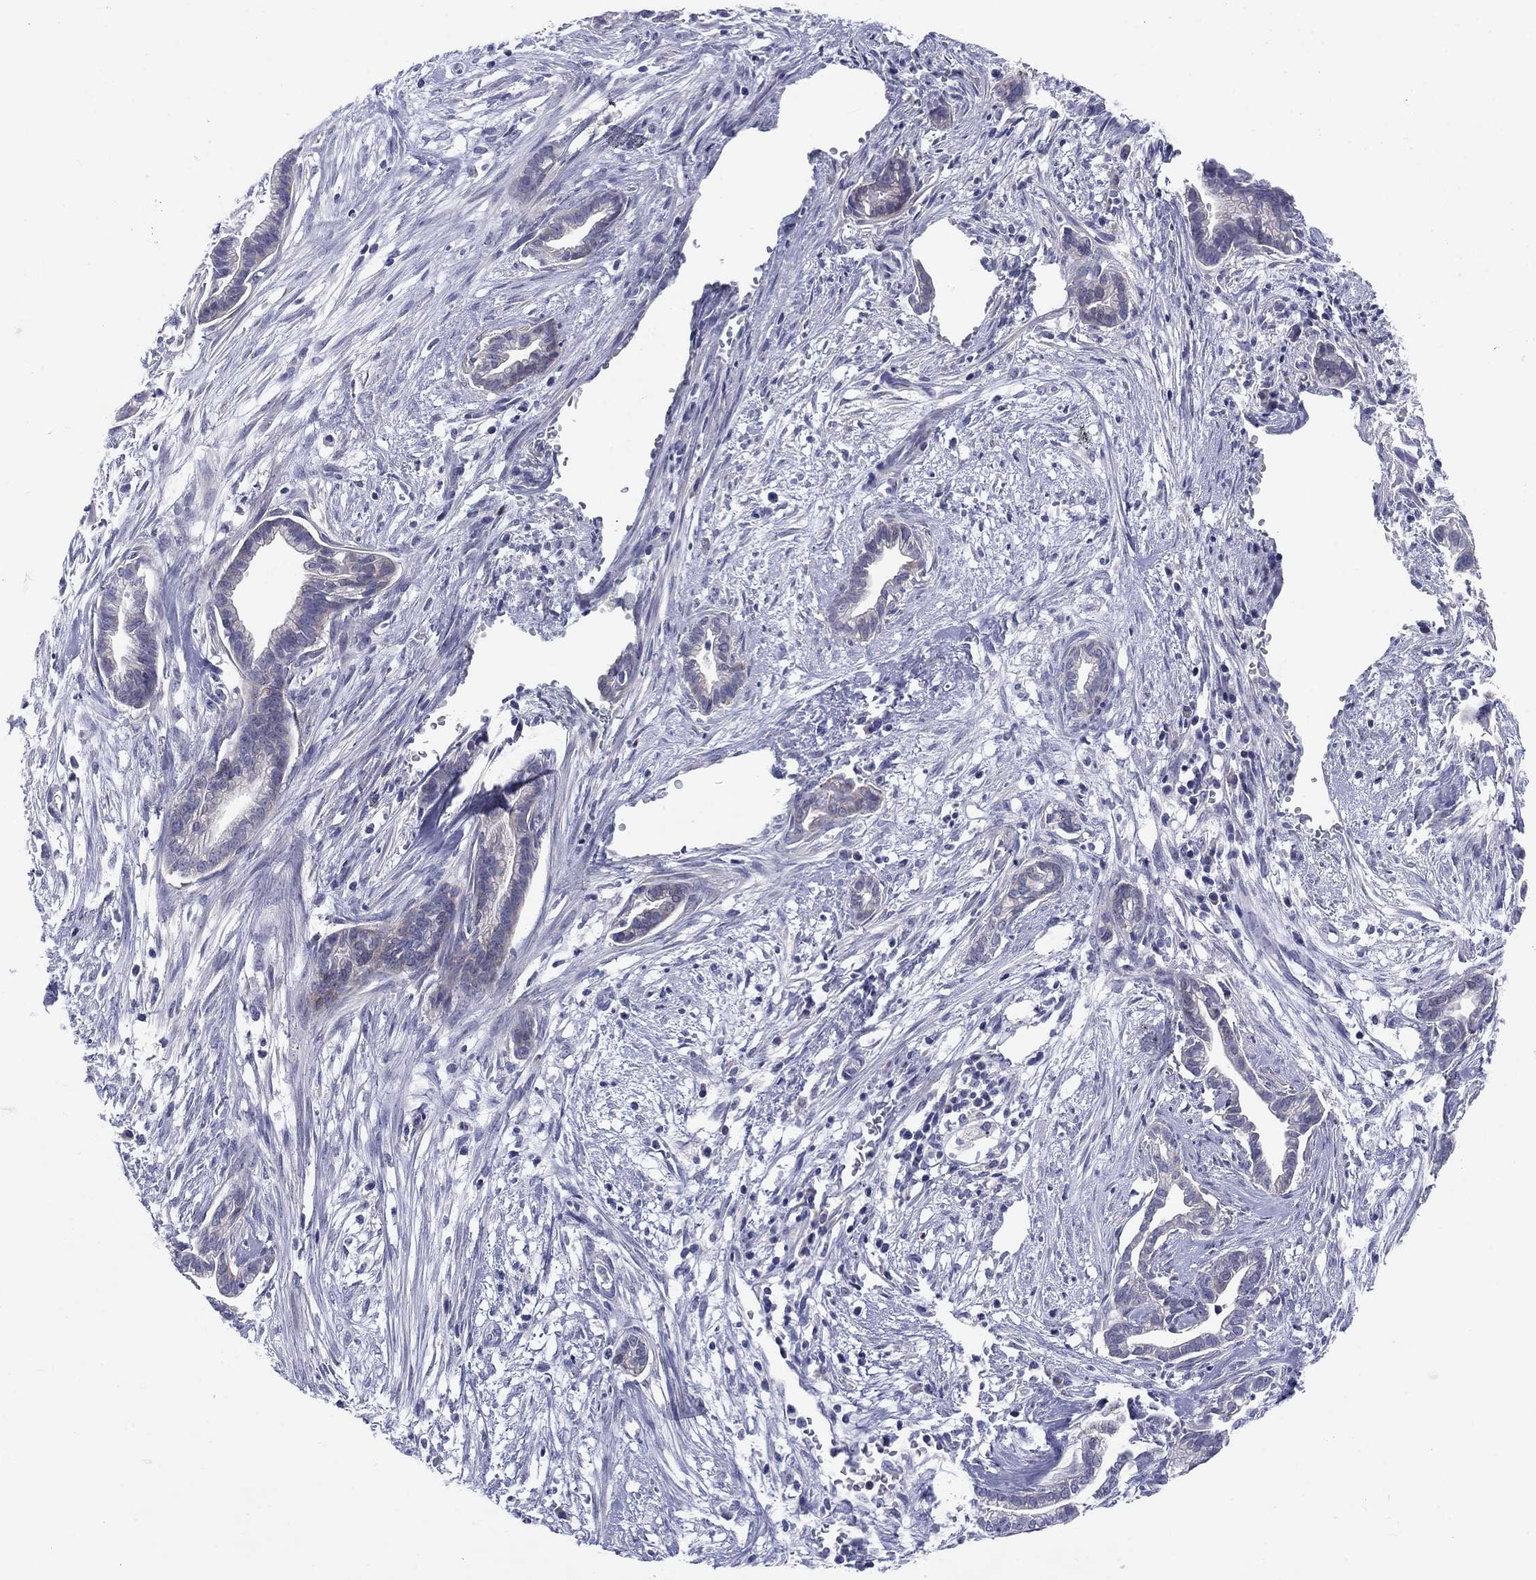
{"staining": {"intensity": "negative", "quantity": "none", "location": "none"}, "tissue": "cervical cancer", "cell_type": "Tumor cells", "image_type": "cancer", "snomed": [{"axis": "morphology", "description": "Adenocarcinoma, NOS"}, {"axis": "topography", "description": "Cervix"}], "caption": "Adenocarcinoma (cervical) was stained to show a protein in brown. There is no significant positivity in tumor cells.", "gene": "CACNA1A", "patient": {"sex": "female", "age": 62}}